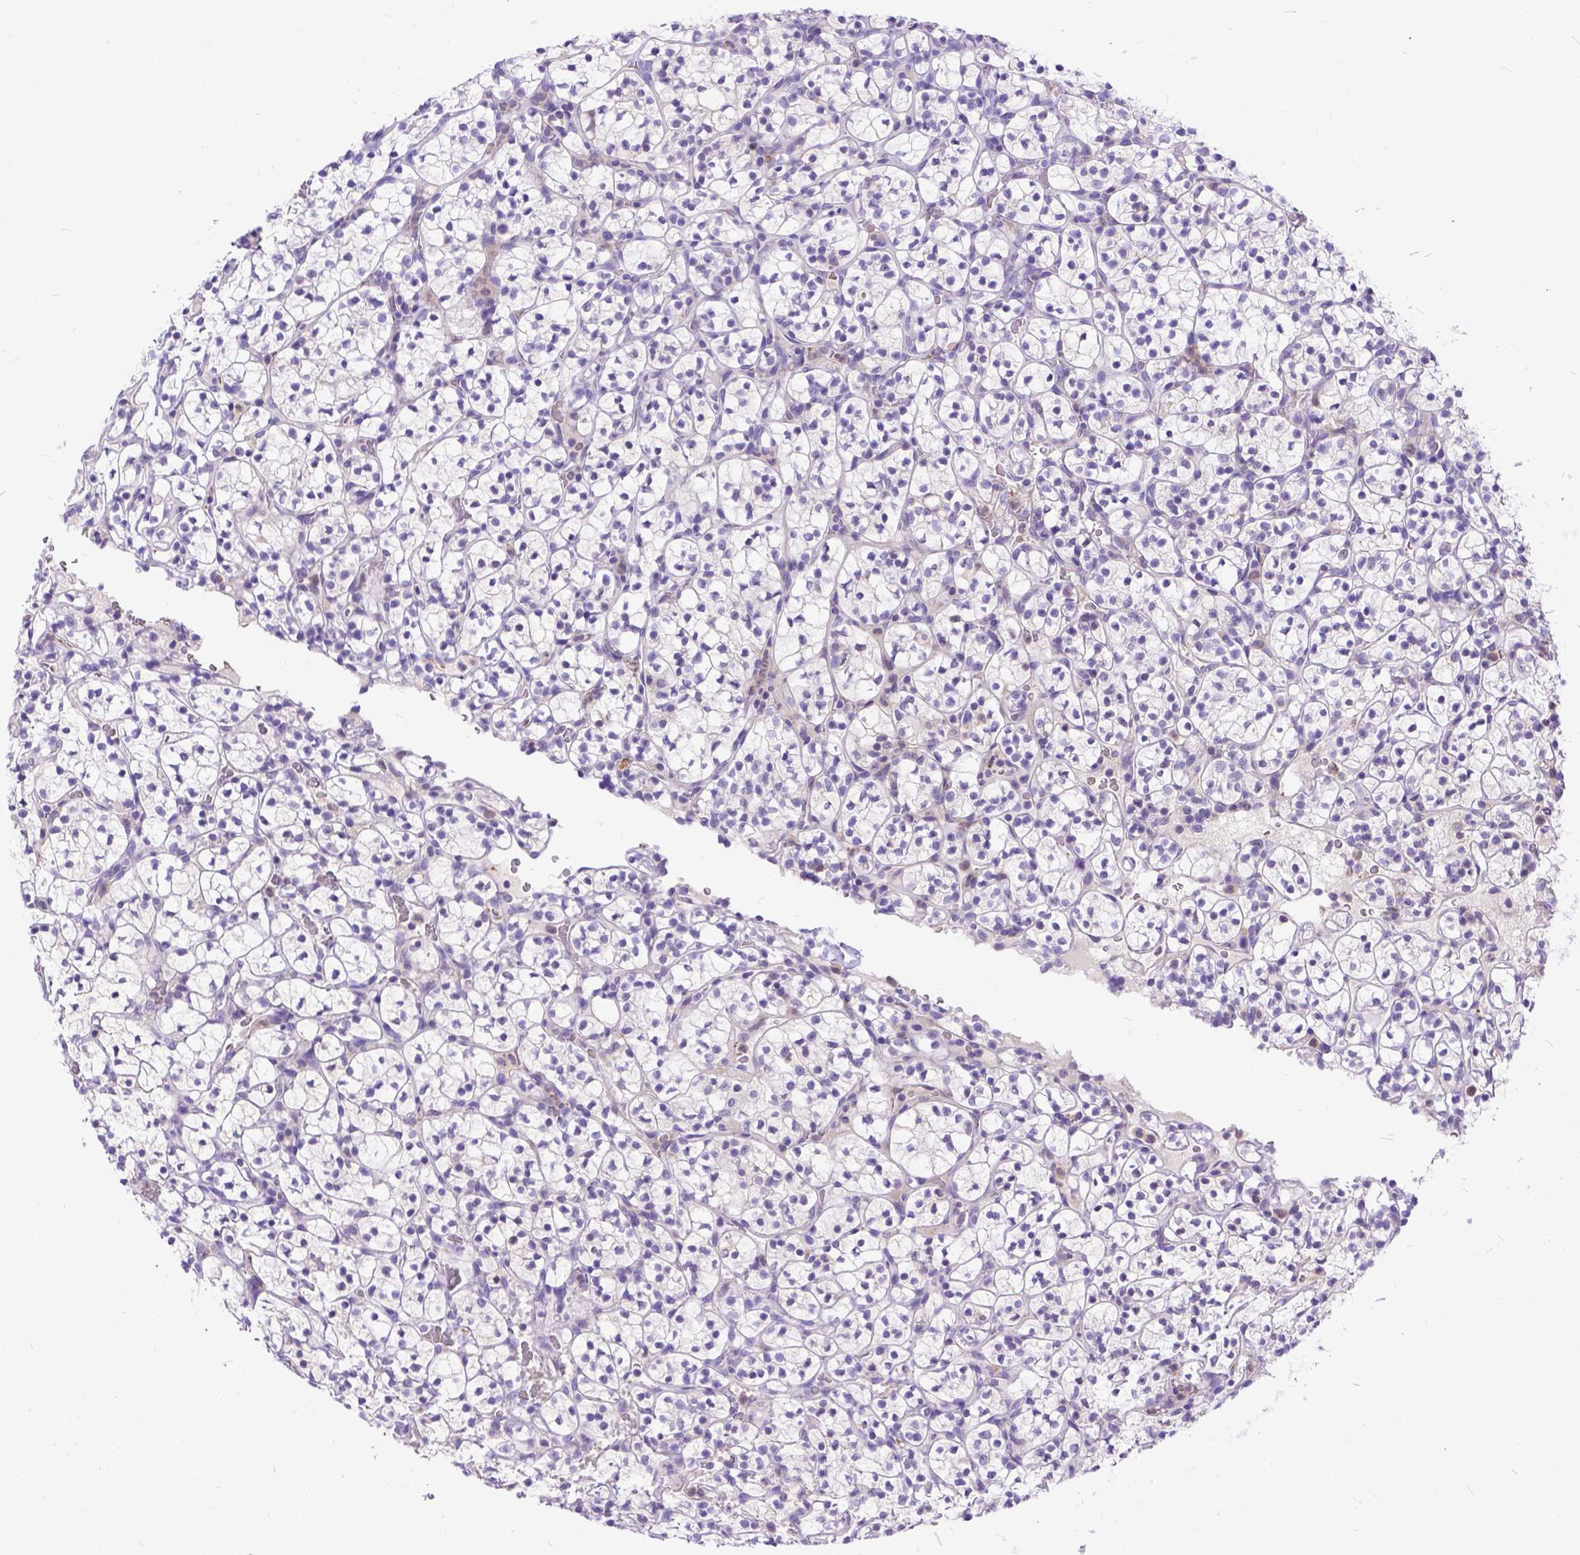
{"staining": {"intensity": "negative", "quantity": "none", "location": "none"}, "tissue": "renal cancer", "cell_type": "Tumor cells", "image_type": "cancer", "snomed": [{"axis": "morphology", "description": "Adenocarcinoma, NOS"}, {"axis": "topography", "description": "Kidney"}], "caption": "This is an immunohistochemistry (IHC) micrograph of human renal cancer (adenocarcinoma). There is no expression in tumor cells.", "gene": "TMEM169", "patient": {"sex": "female", "age": 89}}